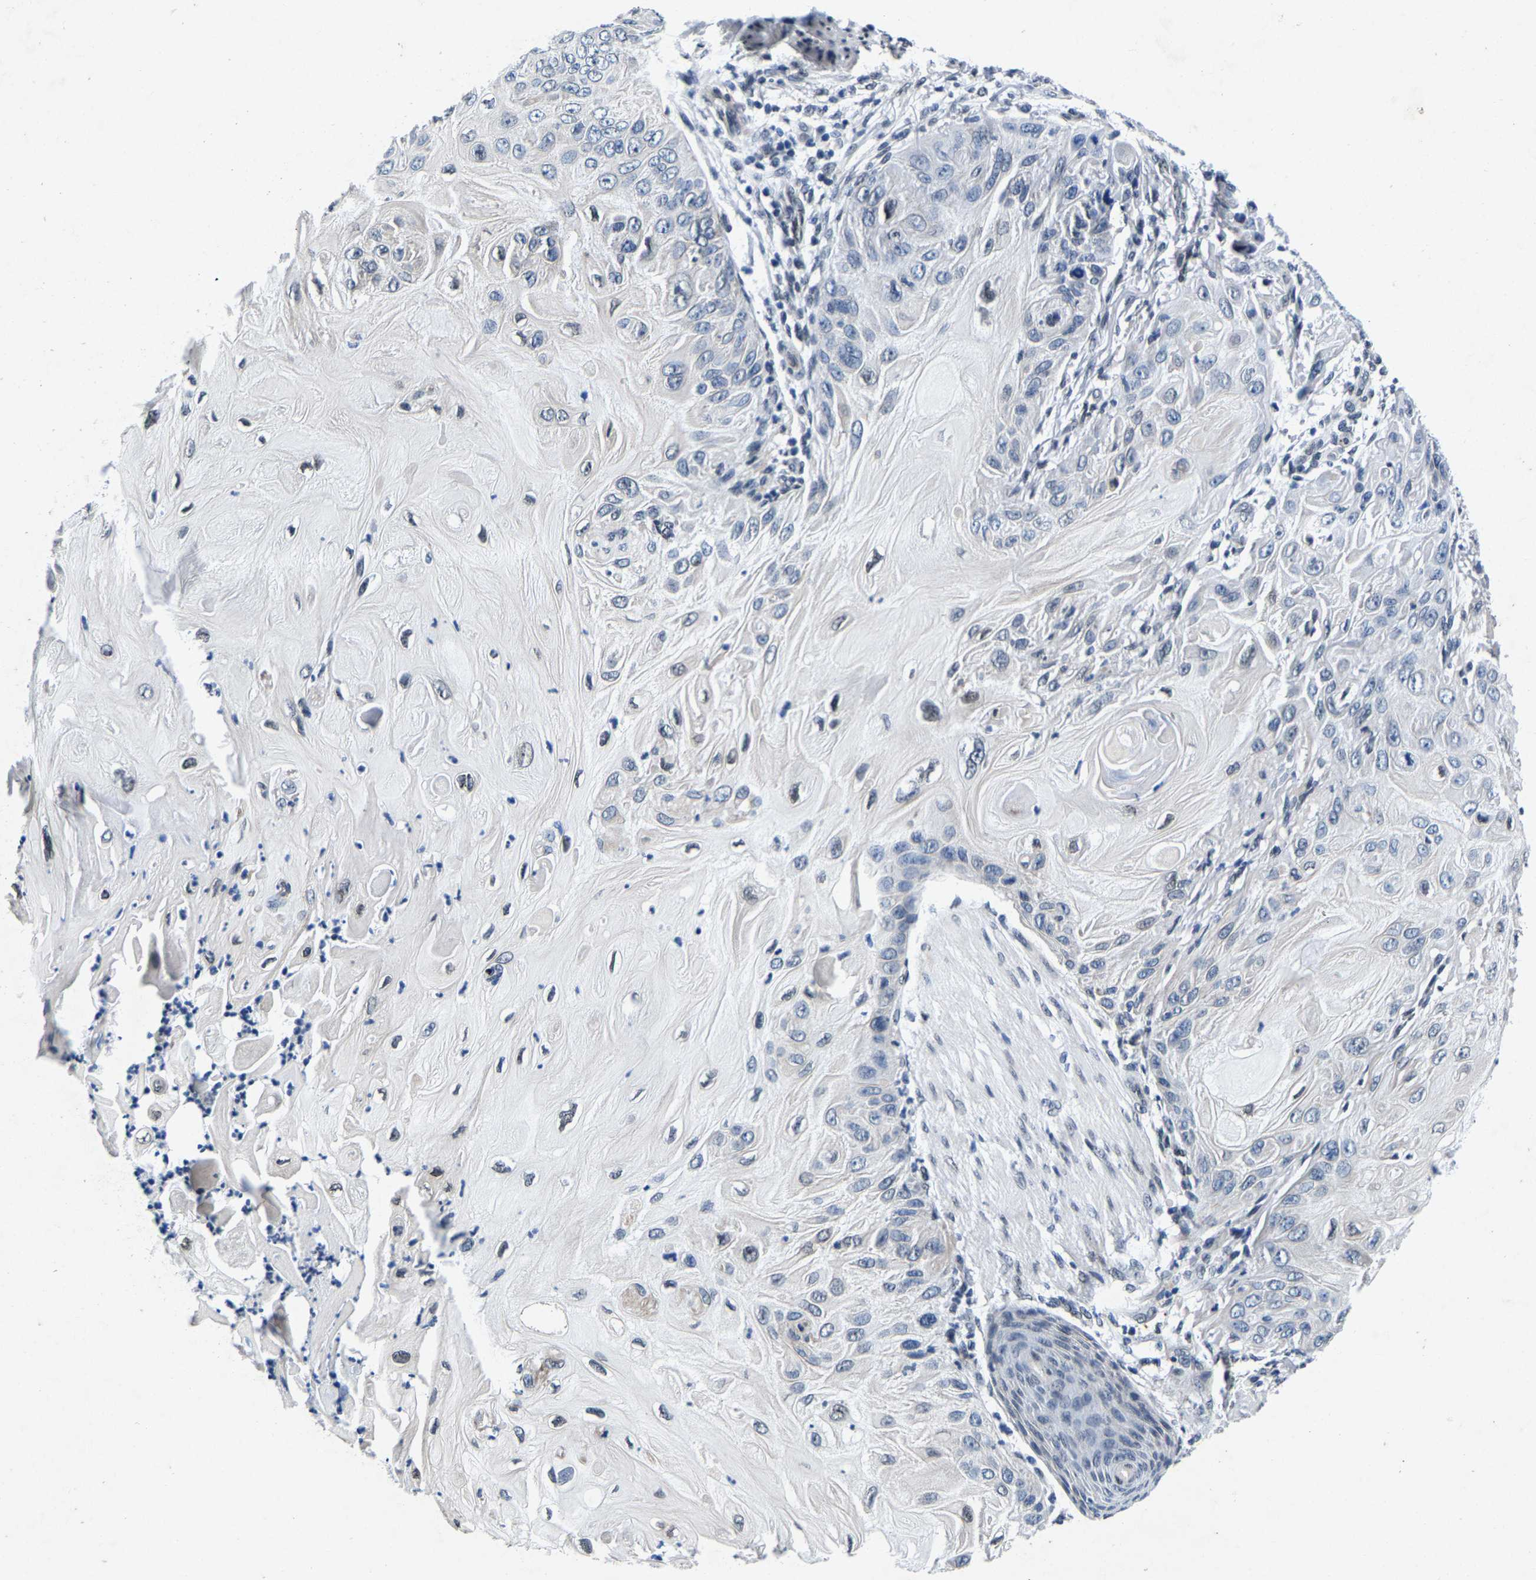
{"staining": {"intensity": "negative", "quantity": "none", "location": "none"}, "tissue": "skin cancer", "cell_type": "Tumor cells", "image_type": "cancer", "snomed": [{"axis": "morphology", "description": "Squamous cell carcinoma, NOS"}, {"axis": "topography", "description": "Skin"}], "caption": "Tumor cells are negative for protein expression in human skin squamous cell carcinoma. (DAB immunohistochemistry (IHC), high magnification).", "gene": "UBN2", "patient": {"sex": "female", "age": 77}}